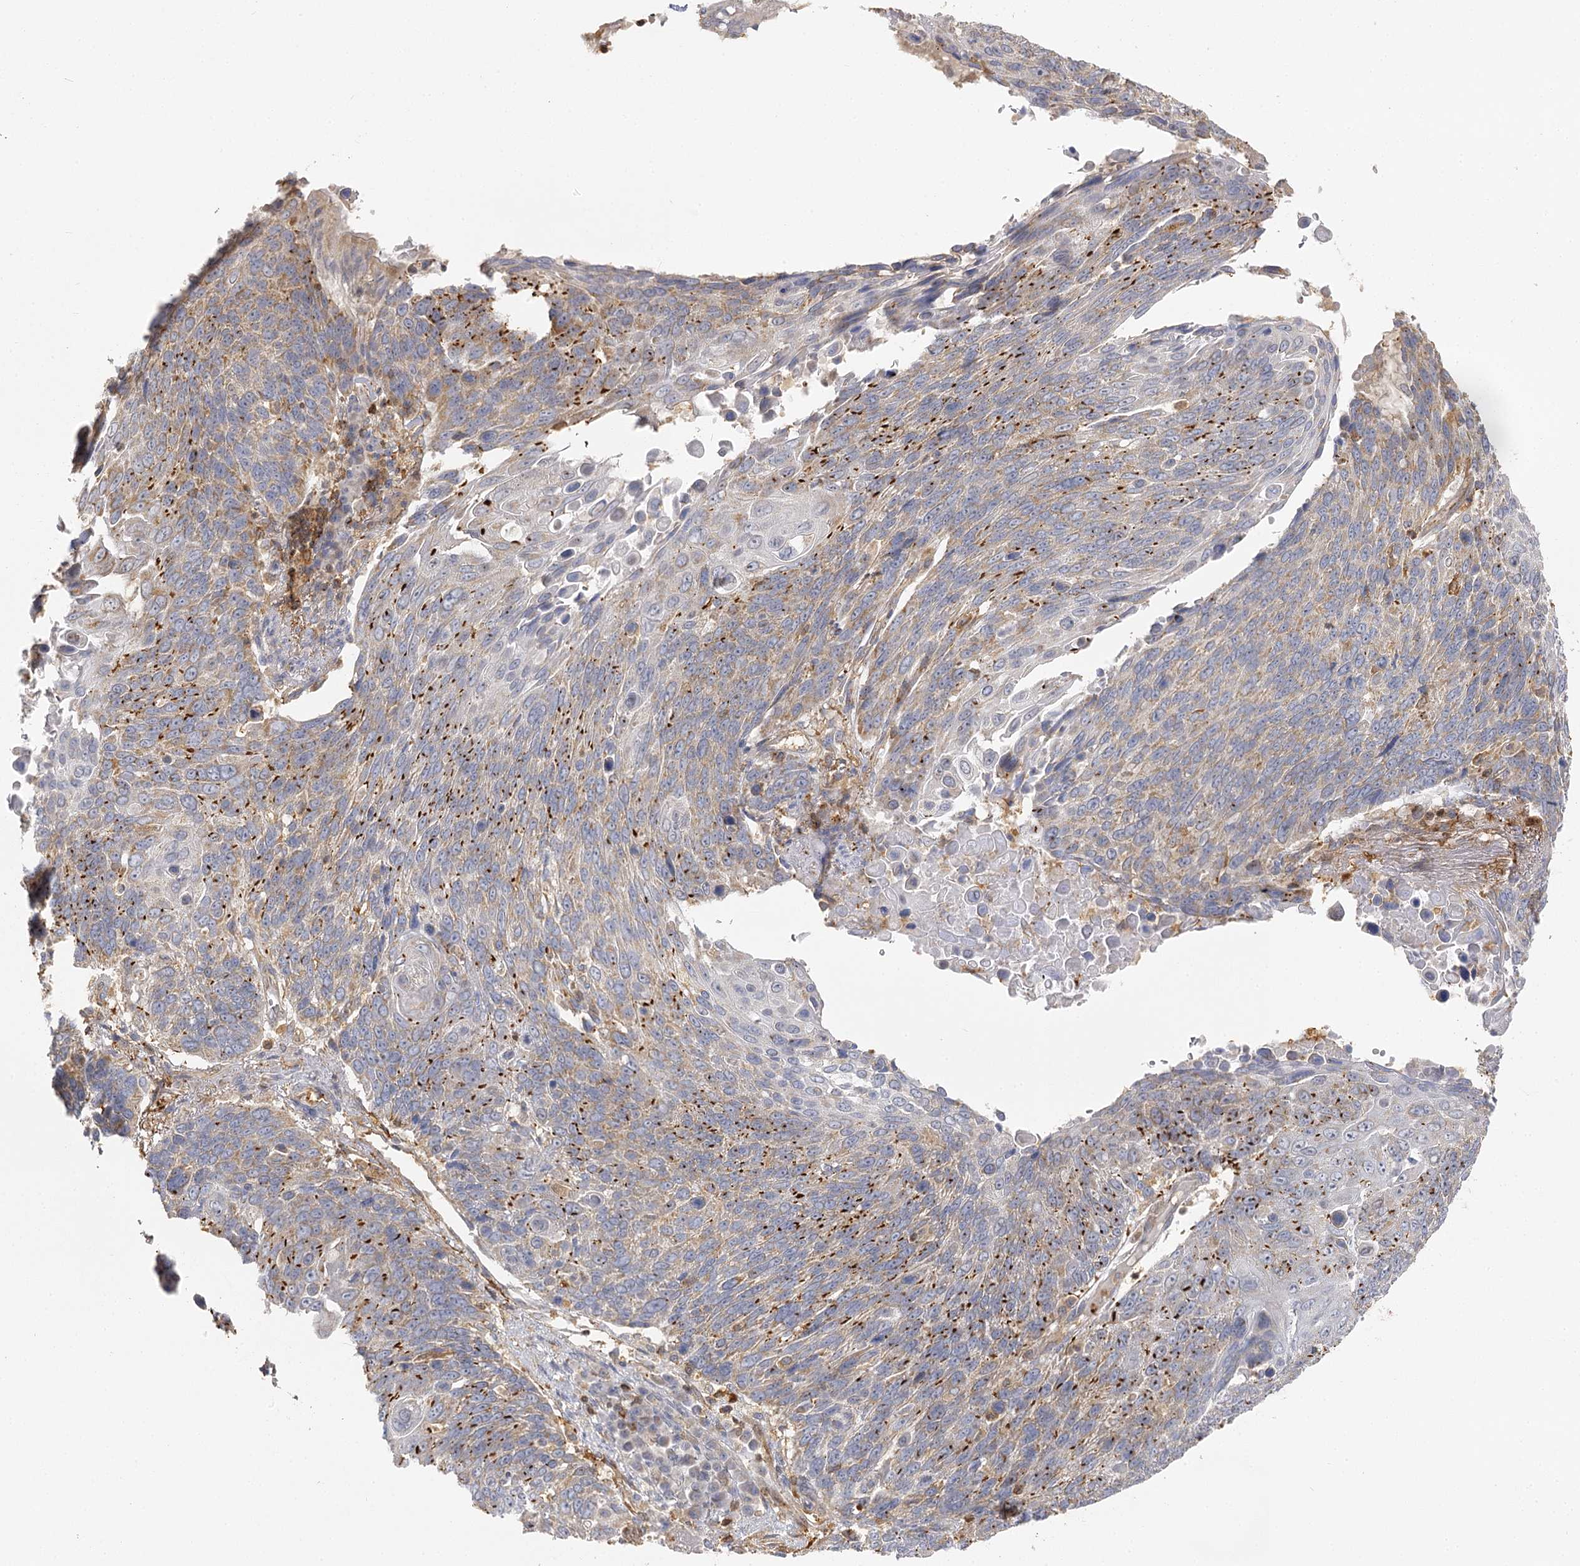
{"staining": {"intensity": "moderate", "quantity": "25%-75%", "location": "cytoplasmic/membranous"}, "tissue": "lung cancer", "cell_type": "Tumor cells", "image_type": "cancer", "snomed": [{"axis": "morphology", "description": "Squamous cell carcinoma, NOS"}, {"axis": "topography", "description": "Lung"}], "caption": "Human squamous cell carcinoma (lung) stained with a brown dye reveals moderate cytoplasmic/membranous positive staining in approximately 25%-75% of tumor cells.", "gene": "SEC24B", "patient": {"sex": "male", "age": 66}}